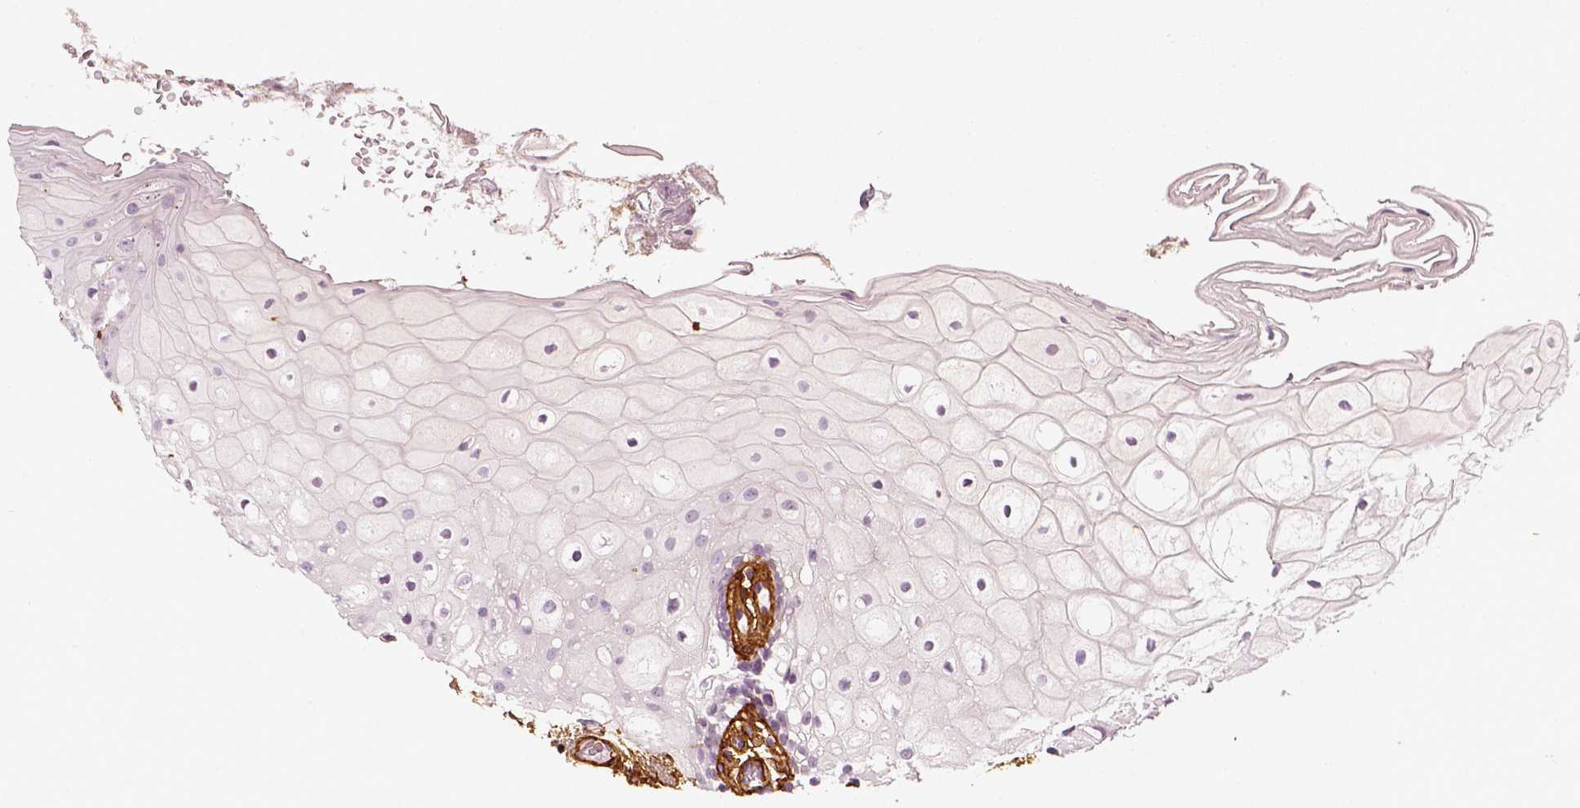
{"staining": {"intensity": "negative", "quantity": "none", "location": "none"}, "tissue": "oral mucosa", "cell_type": "Squamous epithelial cells", "image_type": "normal", "snomed": [{"axis": "morphology", "description": "Normal tissue, NOS"}, {"axis": "morphology", "description": "Squamous cell carcinoma, NOS"}, {"axis": "topography", "description": "Oral tissue"}, {"axis": "topography", "description": "Head-Neck"}], "caption": "Unremarkable oral mucosa was stained to show a protein in brown. There is no significant expression in squamous epithelial cells.", "gene": "COL6A2", "patient": {"sex": "male", "age": 69}}